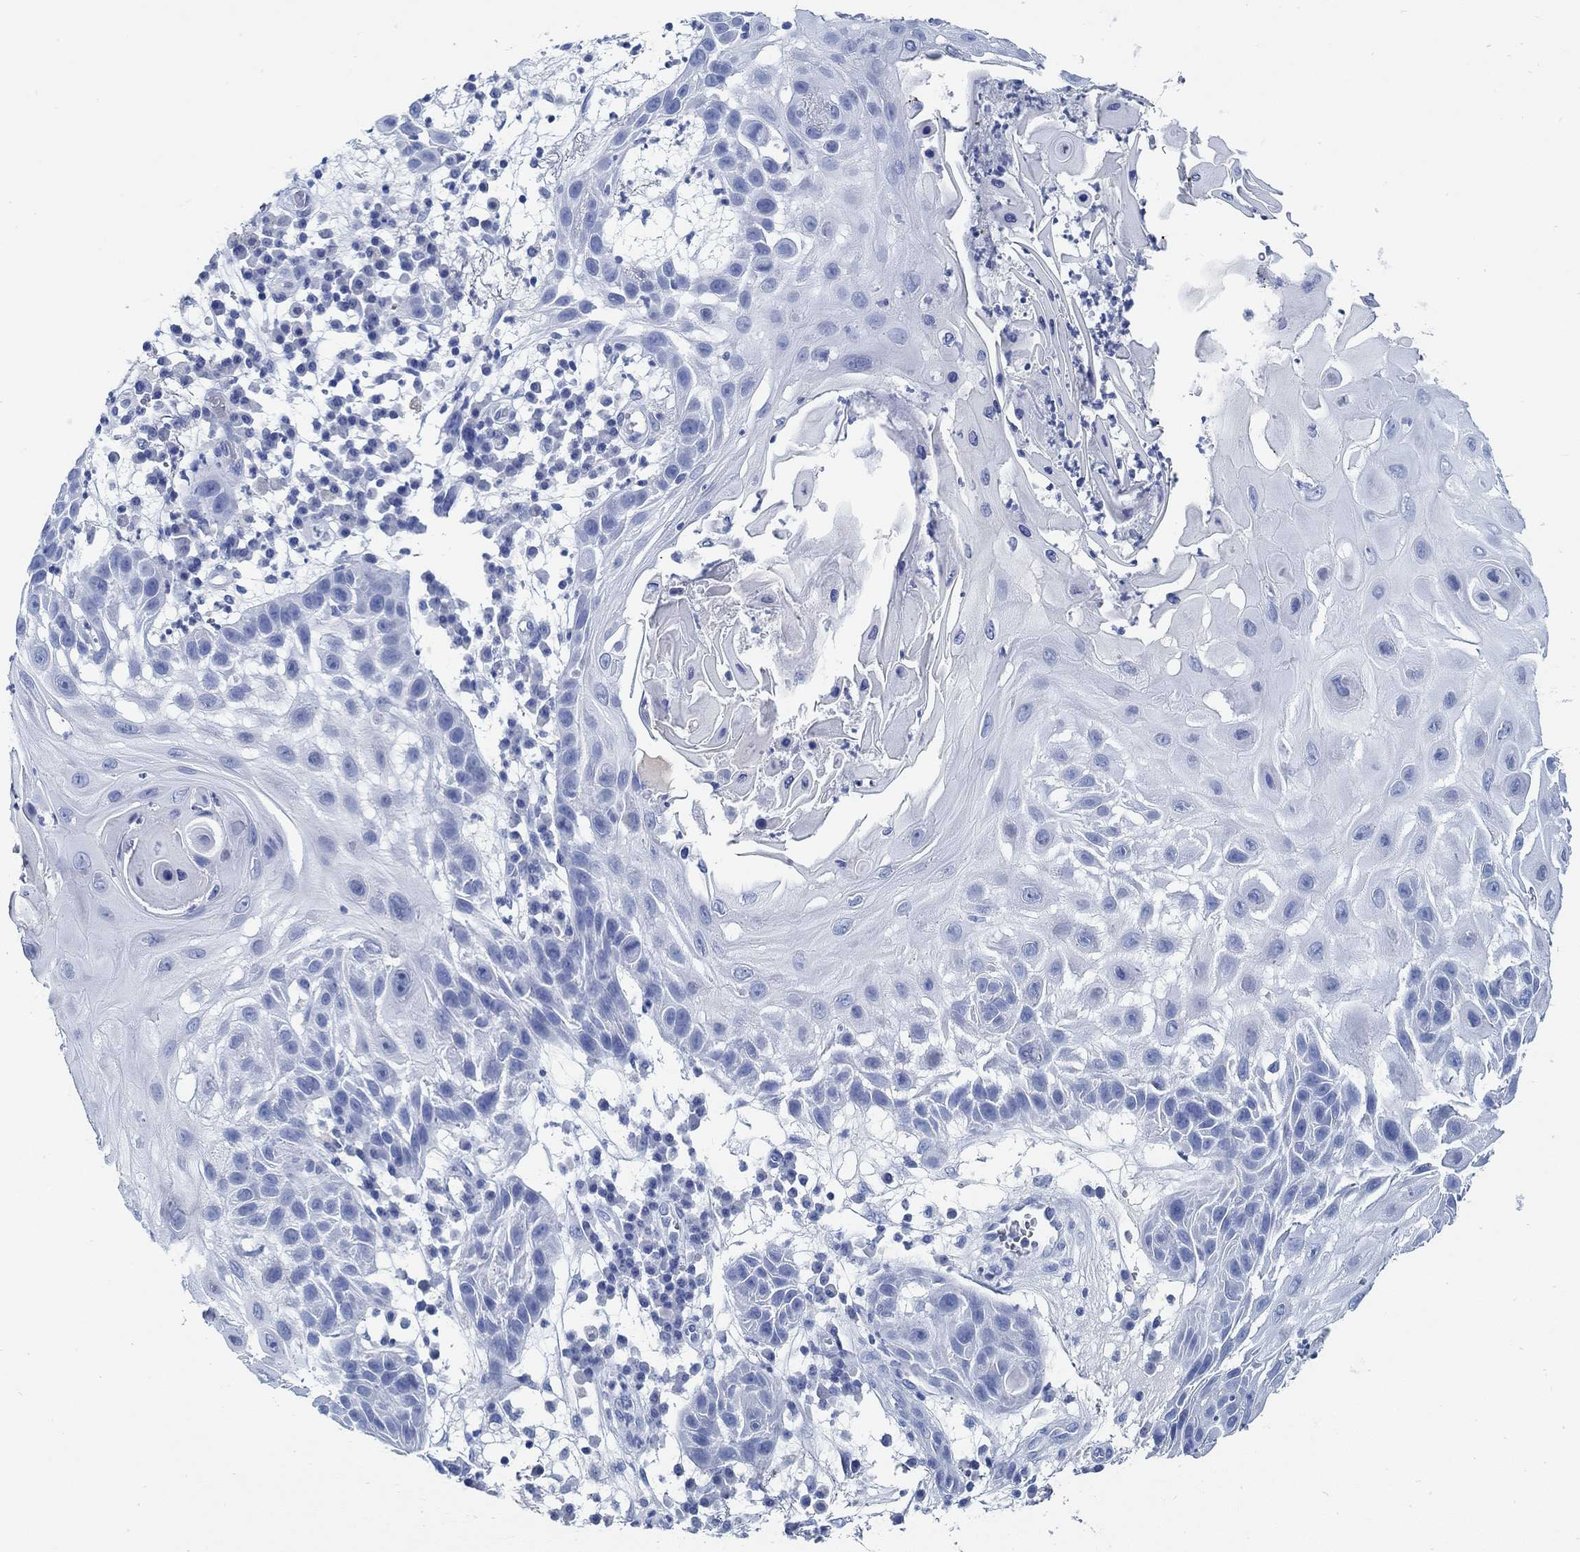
{"staining": {"intensity": "negative", "quantity": "none", "location": "none"}, "tissue": "skin cancer", "cell_type": "Tumor cells", "image_type": "cancer", "snomed": [{"axis": "morphology", "description": "Normal tissue, NOS"}, {"axis": "morphology", "description": "Squamous cell carcinoma, NOS"}, {"axis": "topography", "description": "Skin"}], "caption": "Immunohistochemical staining of skin cancer reveals no significant positivity in tumor cells. (Brightfield microscopy of DAB immunohistochemistry (IHC) at high magnification).", "gene": "SLC45A1", "patient": {"sex": "male", "age": 79}}